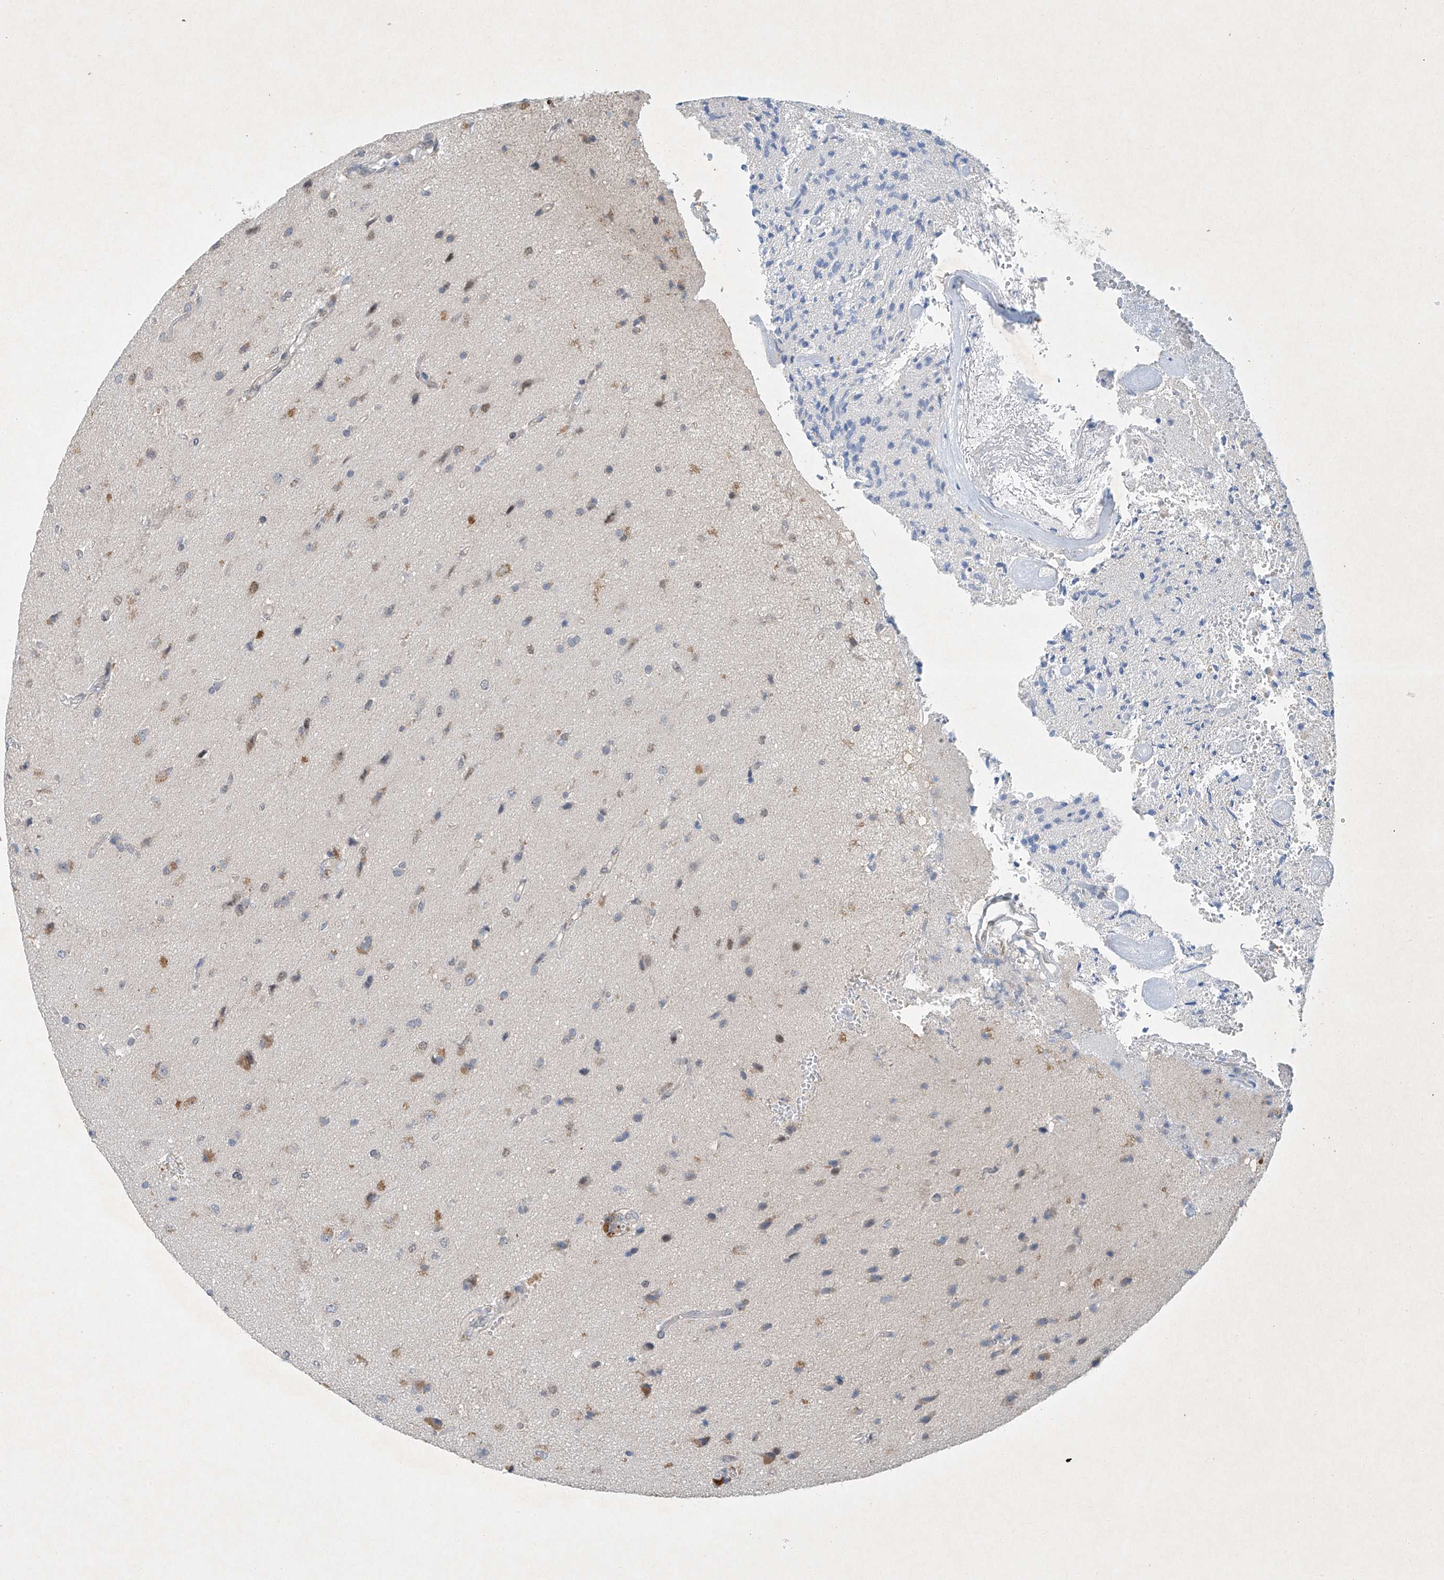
{"staining": {"intensity": "negative", "quantity": "none", "location": "none"}, "tissue": "glioma", "cell_type": "Tumor cells", "image_type": "cancer", "snomed": [{"axis": "morphology", "description": "Glioma, malignant, High grade"}, {"axis": "topography", "description": "Brain"}], "caption": "DAB immunohistochemical staining of human malignant high-grade glioma displays no significant staining in tumor cells. The staining is performed using DAB brown chromogen with nuclei counter-stained in using hematoxylin.", "gene": "TAF8", "patient": {"sex": "male", "age": 72}}